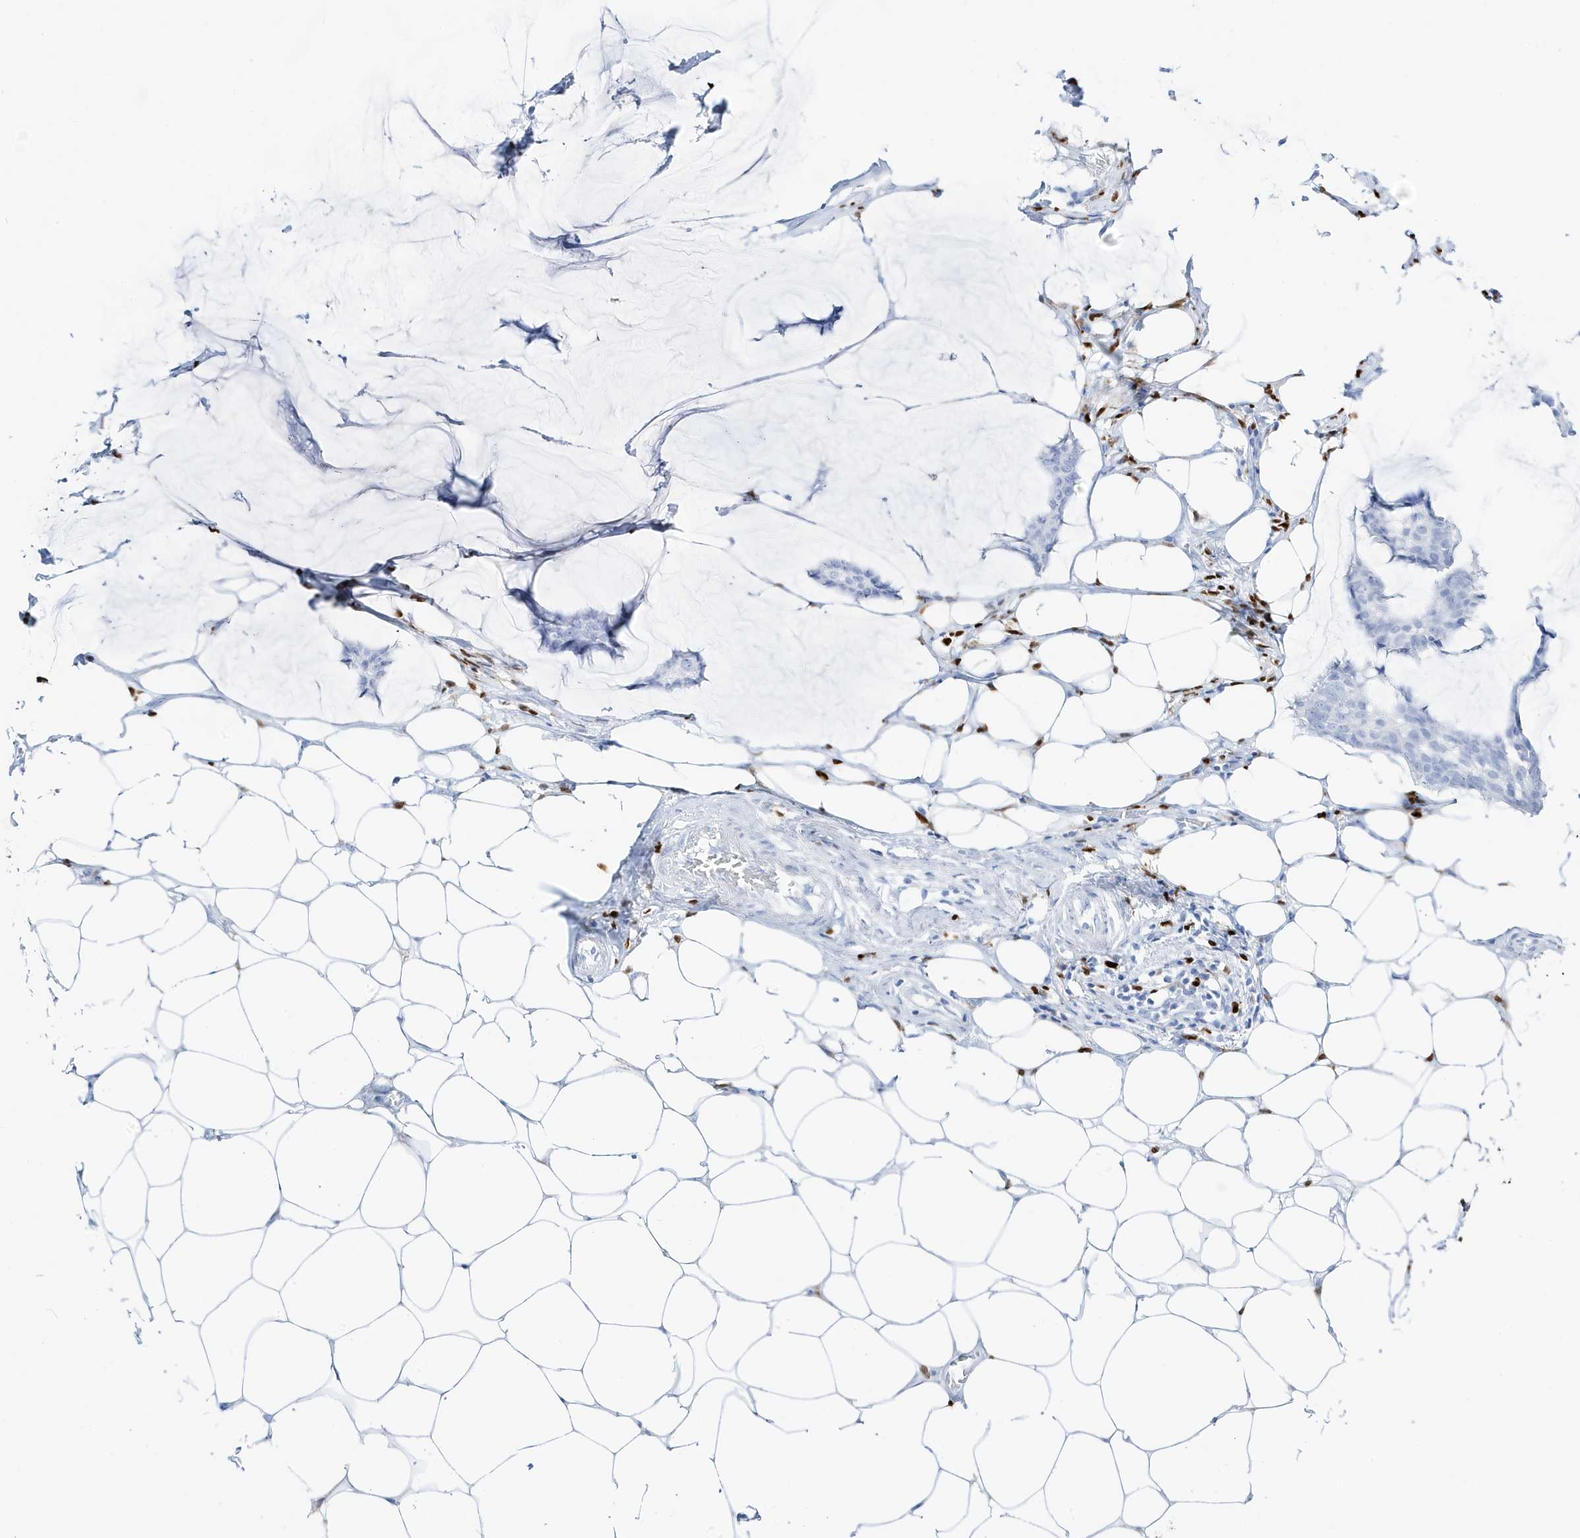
{"staining": {"intensity": "negative", "quantity": "none", "location": "none"}, "tissue": "breast cancer", "cell_type": "Tumor cells", "image_type": "cancer", "snomed": [{"axis": "morphology", "description": "Duct carcinoma"}, {"axis": "topography", "description": "Breast"}], "caption": "Tumor cells are negative for brown protein staining in breast infiltrating ductal carcinoma.", "gene": "MNDA", "patient": {"sex": "female", "age": 93}}